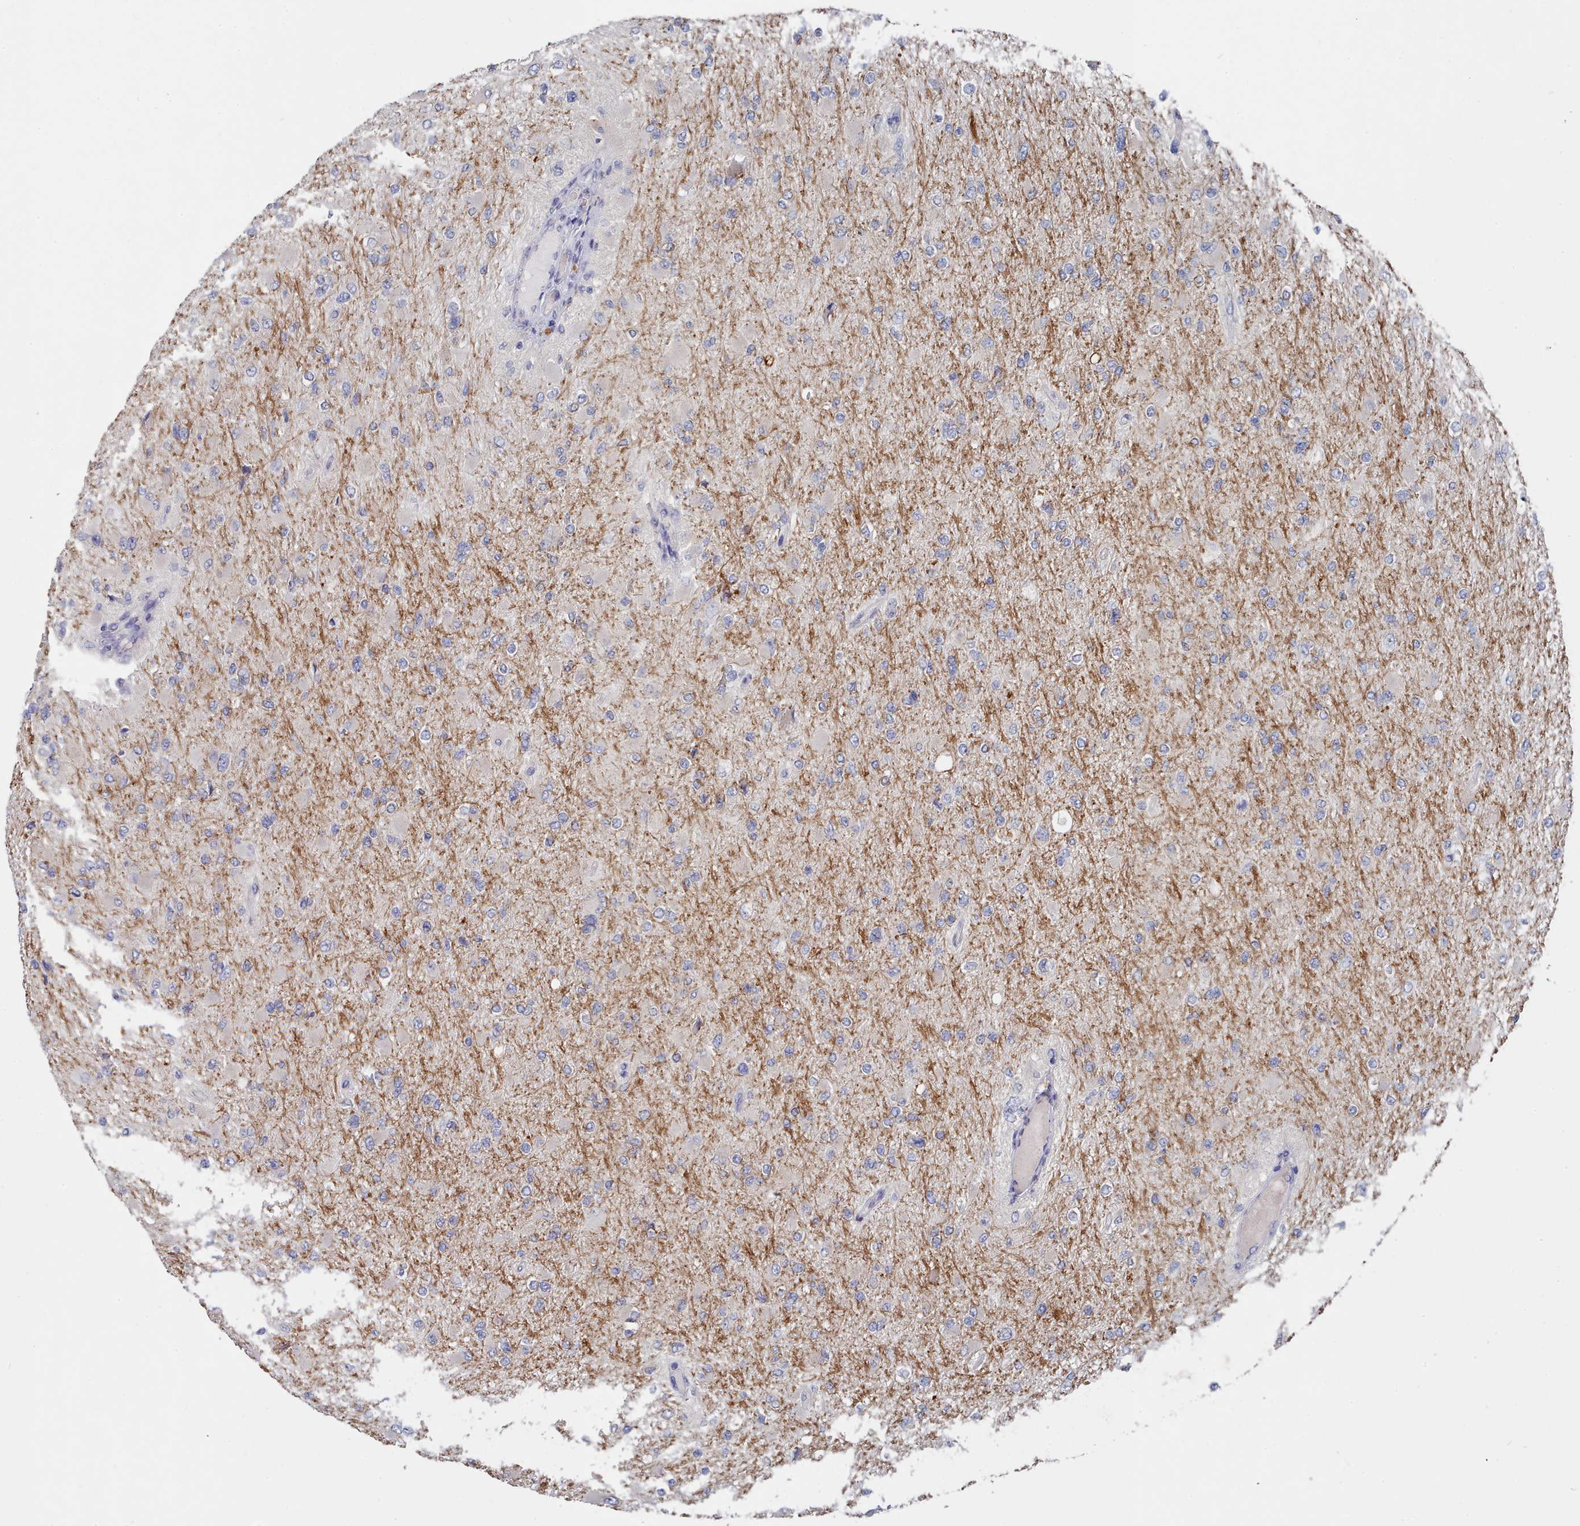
{"staining": {"intensity": "negative", "quantity": "none", "location": "none"}, "tissue": "glioma", "cell_type": "Tumor cells", "image_type": "cancer", "snomed": [{"axis": "morphology", "description": "Glioma, malignant, High grade"}, {"axis": "topography", "description": "Cerebral cortex"}], "caption": "Malignant glioma (high-grade) was stained to show a protein in brown. There is no significant positivity in tumor cells.", "gene": "ACAD11", "patient": {"sex": "female", "age": 36}}